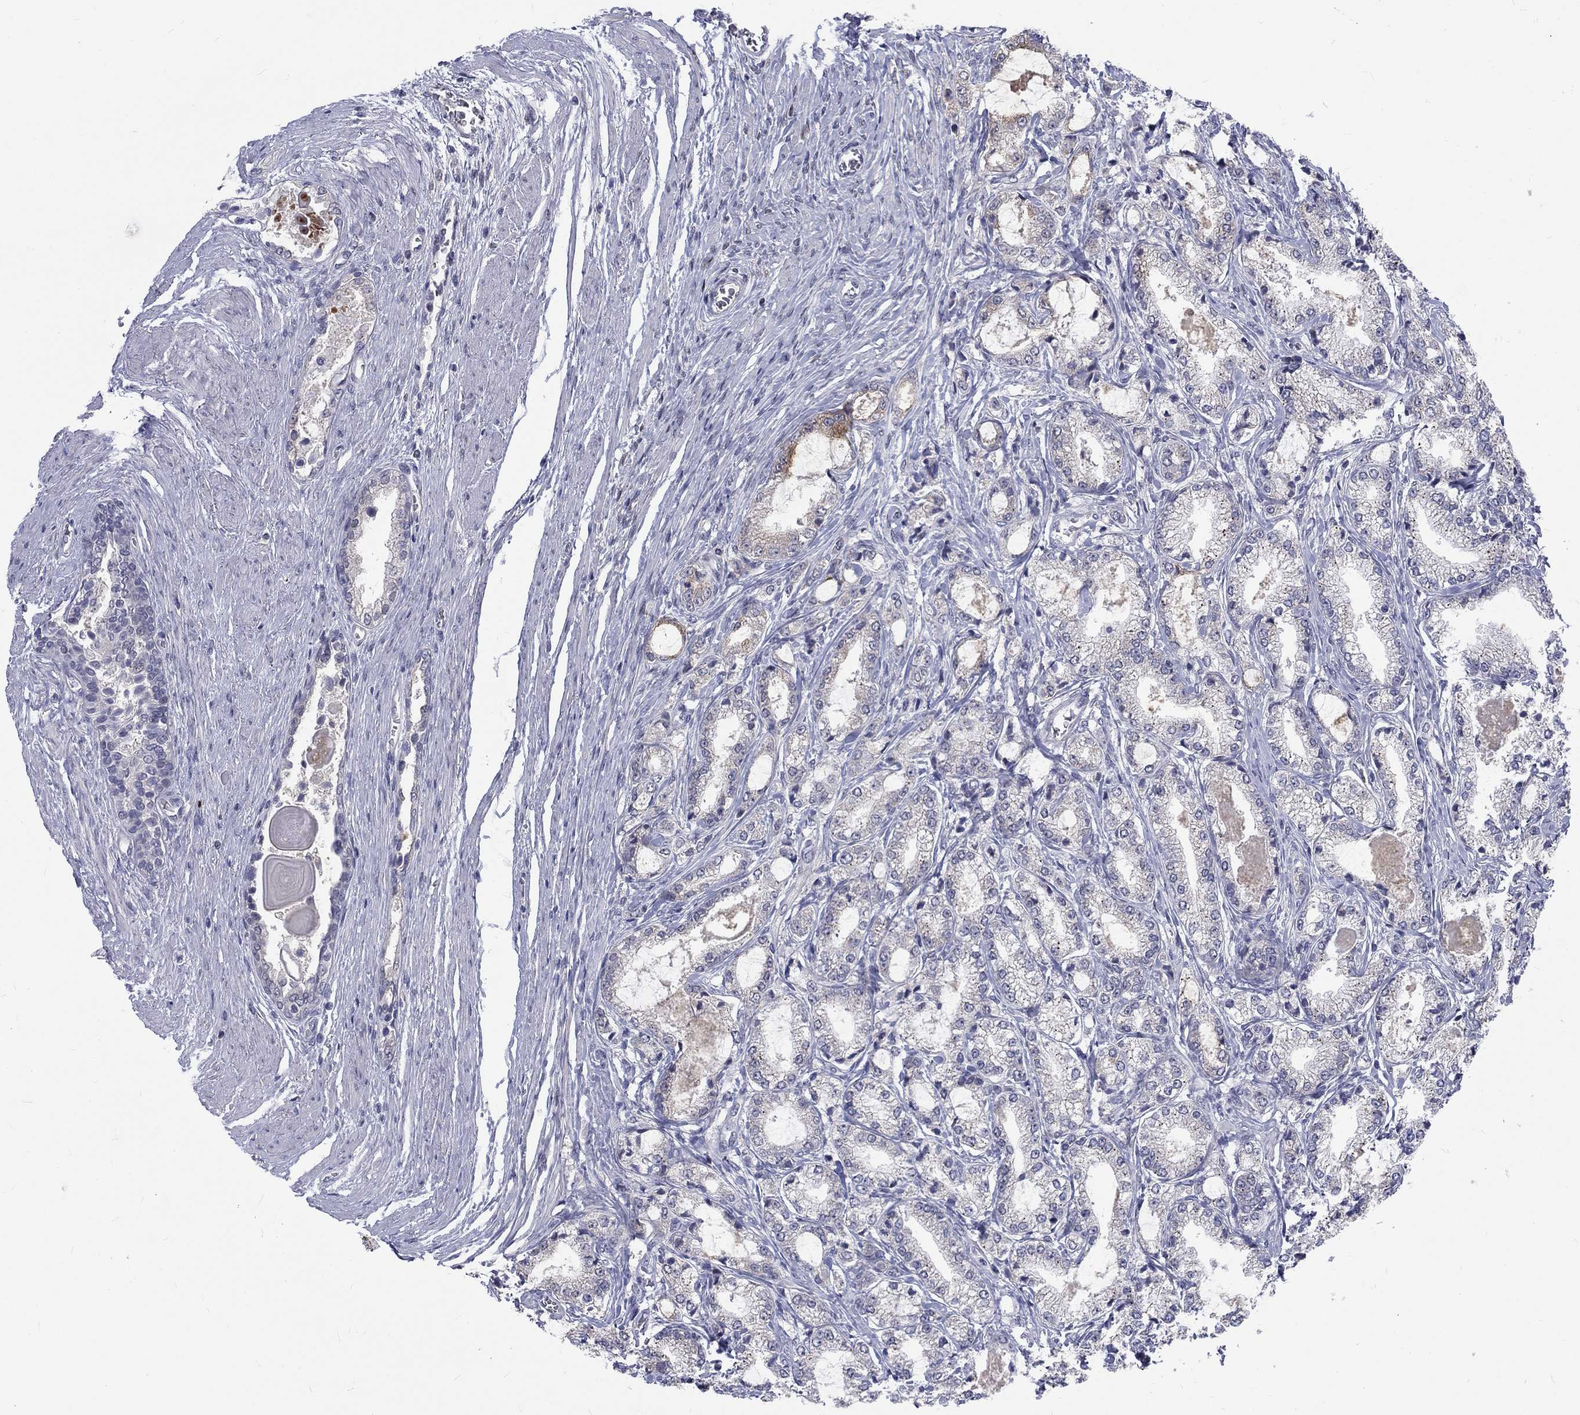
{"staining": {"intensity": "moderate", "quantity": "<25%", "location": "cytoplasmic/membranous"}, "tissue": "prostate cancer", "cell_type": "Tumor cells", "image_type": "cancer", "snomed": [{"axis": "morphology", "description": "Adenocarcinoma, NOS"}, {"axis": "topography", "description": "Prostate and seminal vesicle, NOS"}, {"axis": "topography", "description": "Prostate"}], "caption": "Moderate cytoplasmic/membranous protein expression is appreciated in approximately <25% of tumor cells in prostate adenocarcinoma. Immunohistochemistry stains the protein in brown and the nuclei are stained blue.", "gene": "PHKA1", "patient": {"sex": "male", "age": 62}}